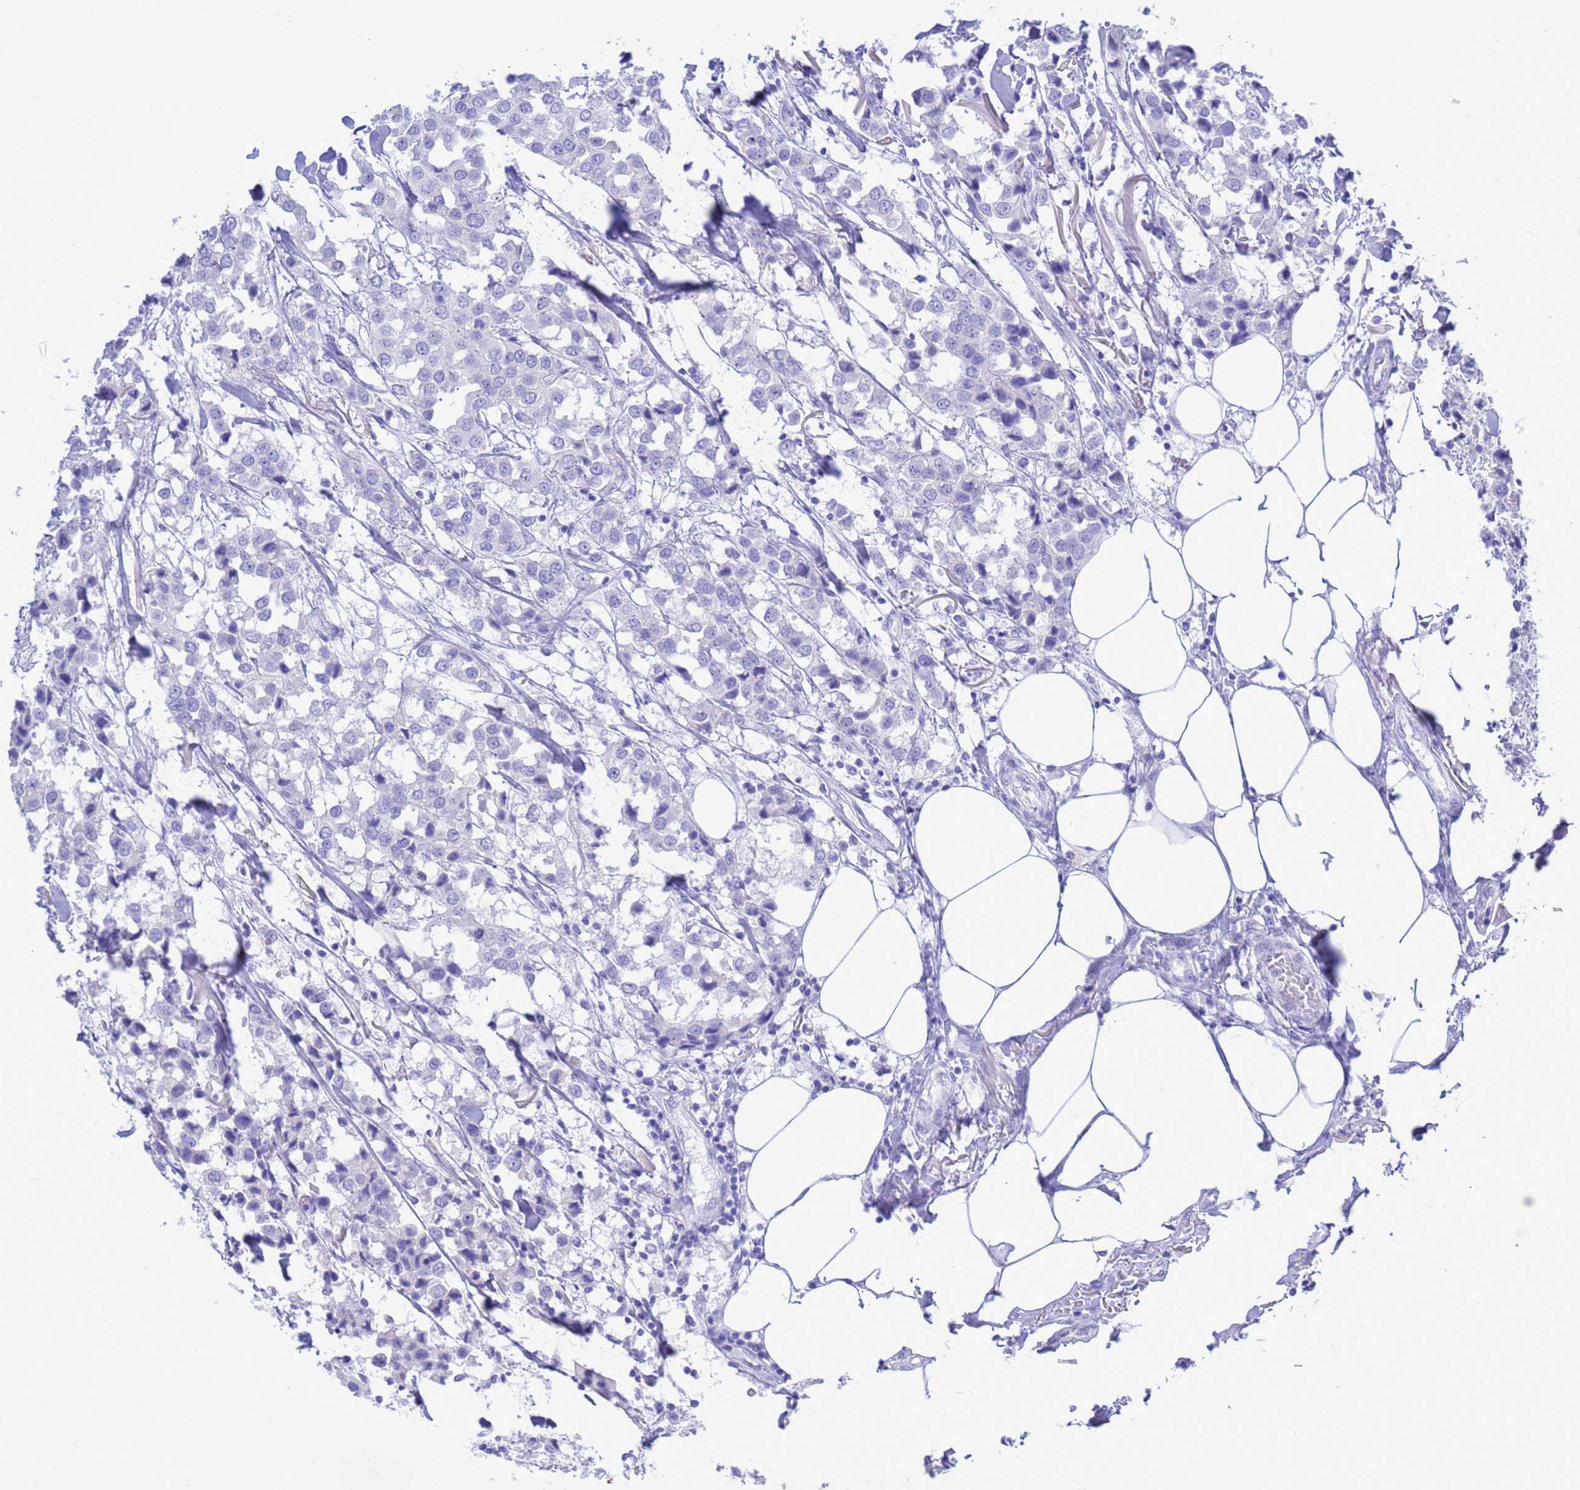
{"staining": {"intensity": "negative", "quantity": "none", "location": "none"}, "tissue": "breast cancer", "cell_type": "Tumor cells", "image_type": "cancer", "snomed": [{"axis": "morphology", "description": "Duct carcinoma"}, {"axis": "topography", "description": "Breast"}], "caption": "Human breast intraductal carcinoma stained for a protein using immunohistochemistry reveals no staining in tumor cells.", "gene": "GSTM1", "patient": {"sex": "female", "age": 80}}